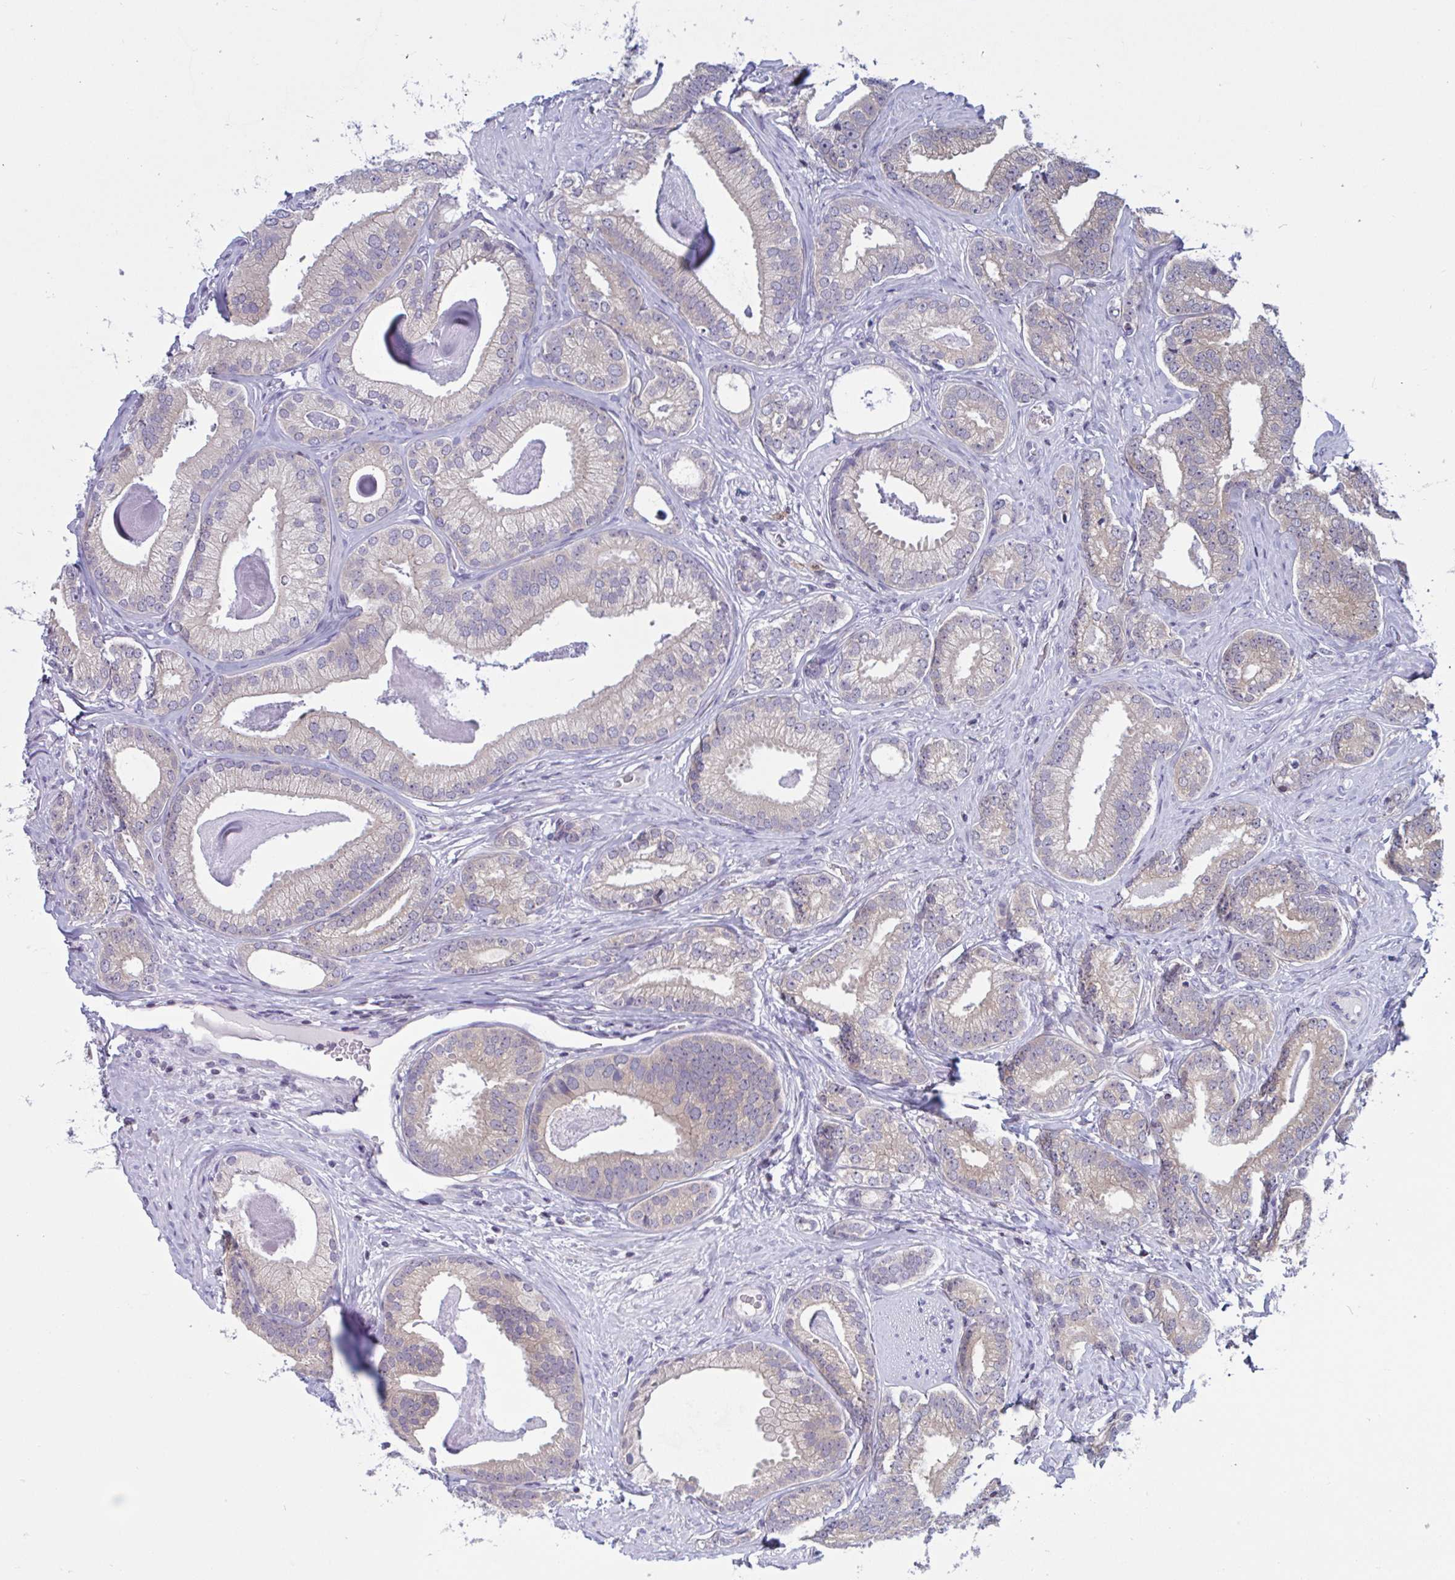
{"staining": {"intensity": "weak", "quantity": "25%-75%", "location": "cytoplasmic/membranous"}, "tissue": "prostate cancer", "cell_type": "Tumor cells", "image_type": "cancer", "snomed": [{"axis": "morphology", "description": "Adenocarcinoma, Low grade"}, {"axis": "topography", "description": "Prostate"}], "caption": "Prostate cancer (adenocarcinoma (low-grade)) stained with immunohistochemistry (IHC) shows weak cytoplasmic/membranous expression in about 25%-75% of tumor cells.", "gene": "SNX11", "patient": {"sex": "male", "age": 63}}